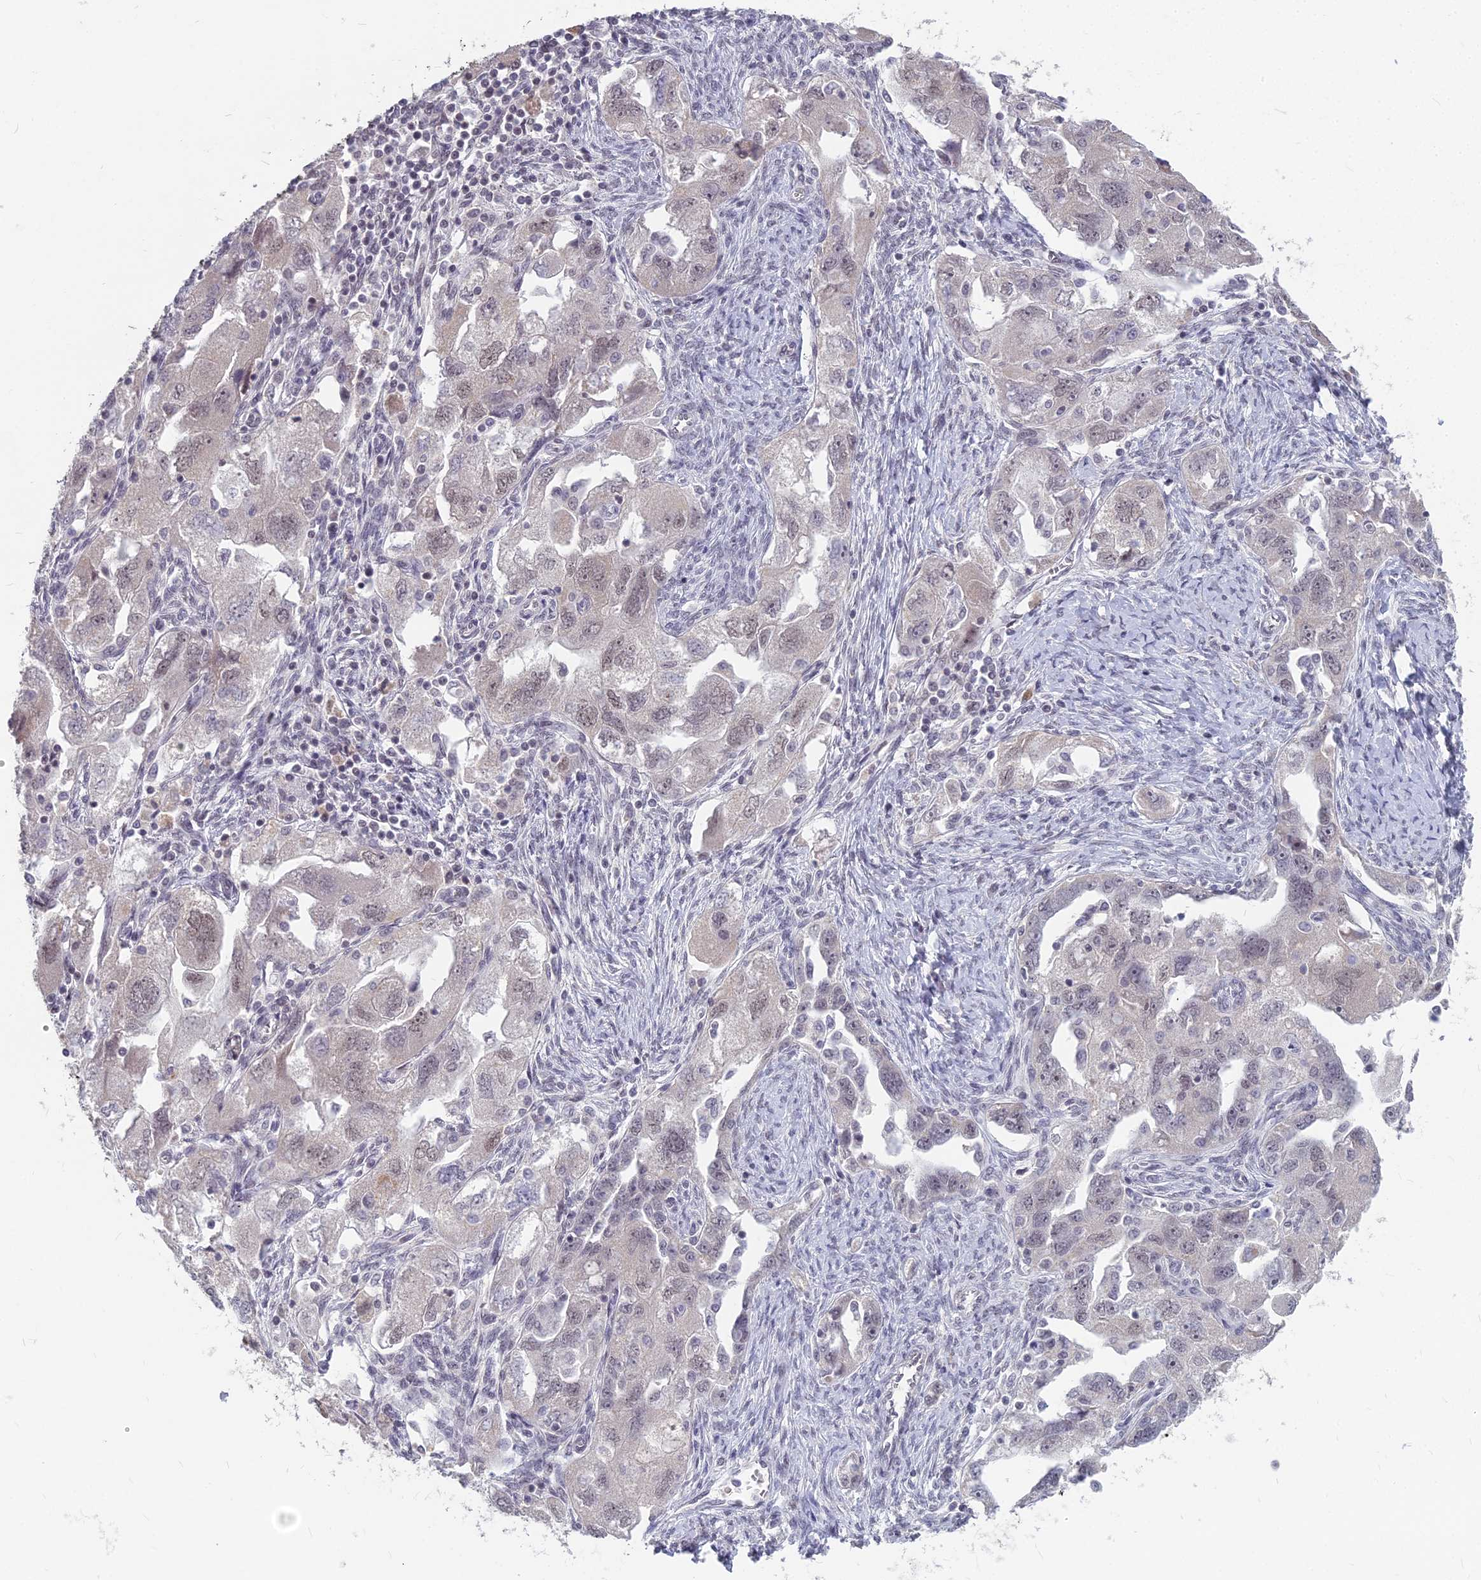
{"staining": {"intensity": "weak", "quantity": "<25%", "location": "nuclear"}, "tissue": "ovarian cancer", "cell_type": "Tumor cells", "image_type": "cancer", "snomed": [{"axis": "morphology", "description": "Carcinoma, NOS"}, {"axis": "morphology", "description": "Cystadenocarcinoma, serous, NOS"}, {"axis": "topography", "description": "Ovary"}], "caption": "Ovarian serous cystadenocarcinoma stained for a protein using immunohistochemistry shows no staining tumor cells.", "gene": "KAT7", "patient": {"sex": "female", "age": 69}}